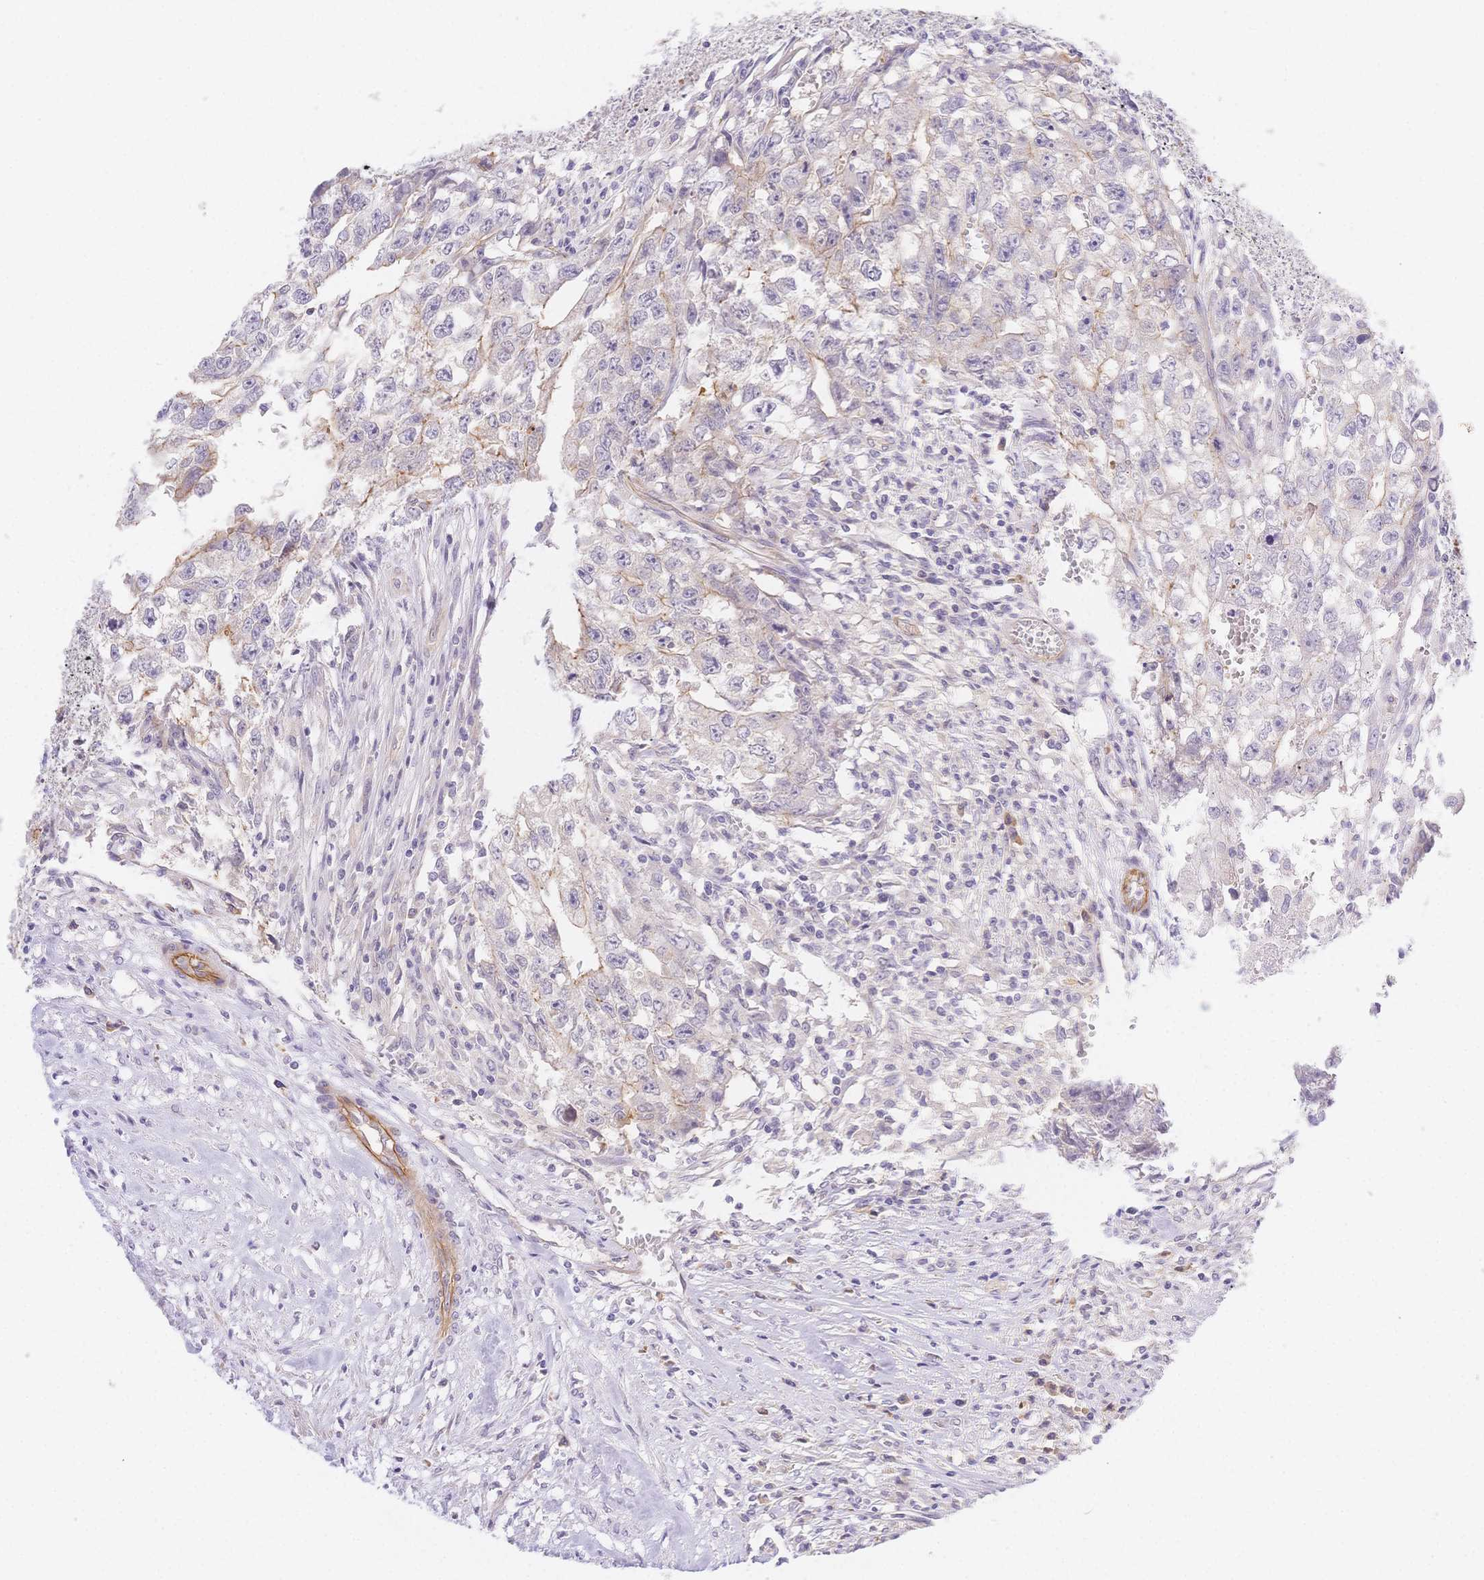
{"staining": {"intensity": "weak", "quantity": "<25%", "location": "cytoplasmic/membranous"}, "tissue": "testis cancer", "cell_type": "Tumor cells", "image_type": "cancer", "snomed": [{"axis": "morphology", "description": "Carcinoma, Embryonal, NOS"}, {"axis": "morphology", "description": "Teratoma, malignant, NOS"}, {"axis": "topography", "description": "Testis"}], "caption": "IHC image of neoplastic tissue: human testis malignant teratoma stained with DAB (3,3'-diaminobenzidine) reveals no significant protein staining in tumor cells.", "gene": "CSN1S1", "patient": {"sex": "male", "age": 24}}